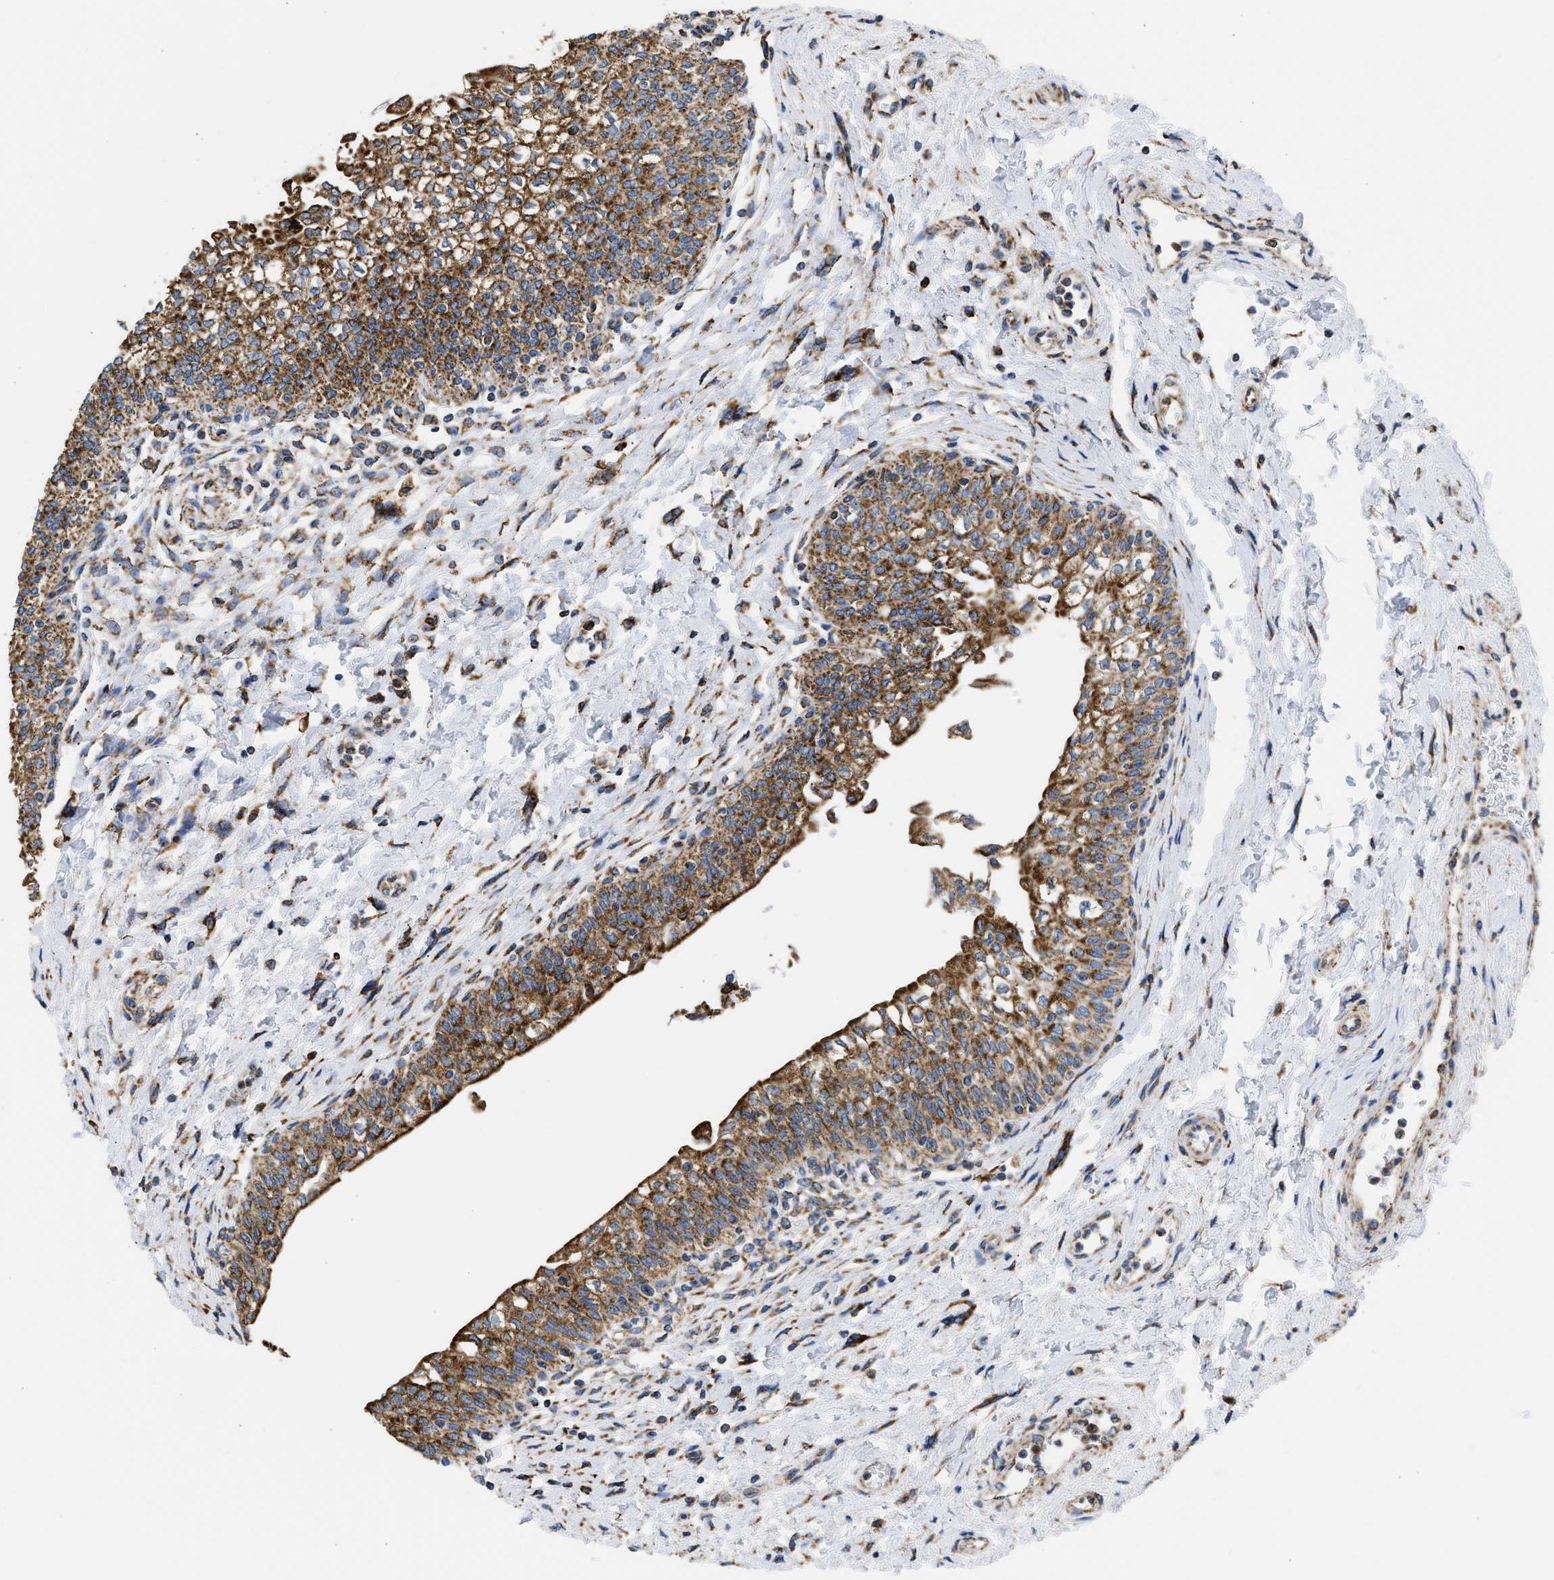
{"staining": {"intensity": "strong", "quantity": ">75%", "location": "cytoplasmic/membranous"}, "tissue": "urinary bladder", "cell_type": "Urothelial cells", "image_type": "normal", "snomed": [{"axis": "morphology", "description": "Normal tissue, NOS"}, {"axis": "topography", "description": "Urinary bladder"}], "caption": "Immunohistochemistry staining of benign urinary bladder, which displays high levels of strong cytoplasmic/membranous expression in approximately >75% of urothelial cells indicating strong cytoplasmic/membranous protein positivity. The staining was performed using DAB (3,3'-diaminobenzidine) (brown) for protein detection and nuclei were counterstained in hematoxylin (blue).", "gene": "CYCS", "patient": {"sex": "male", "age": 55}}